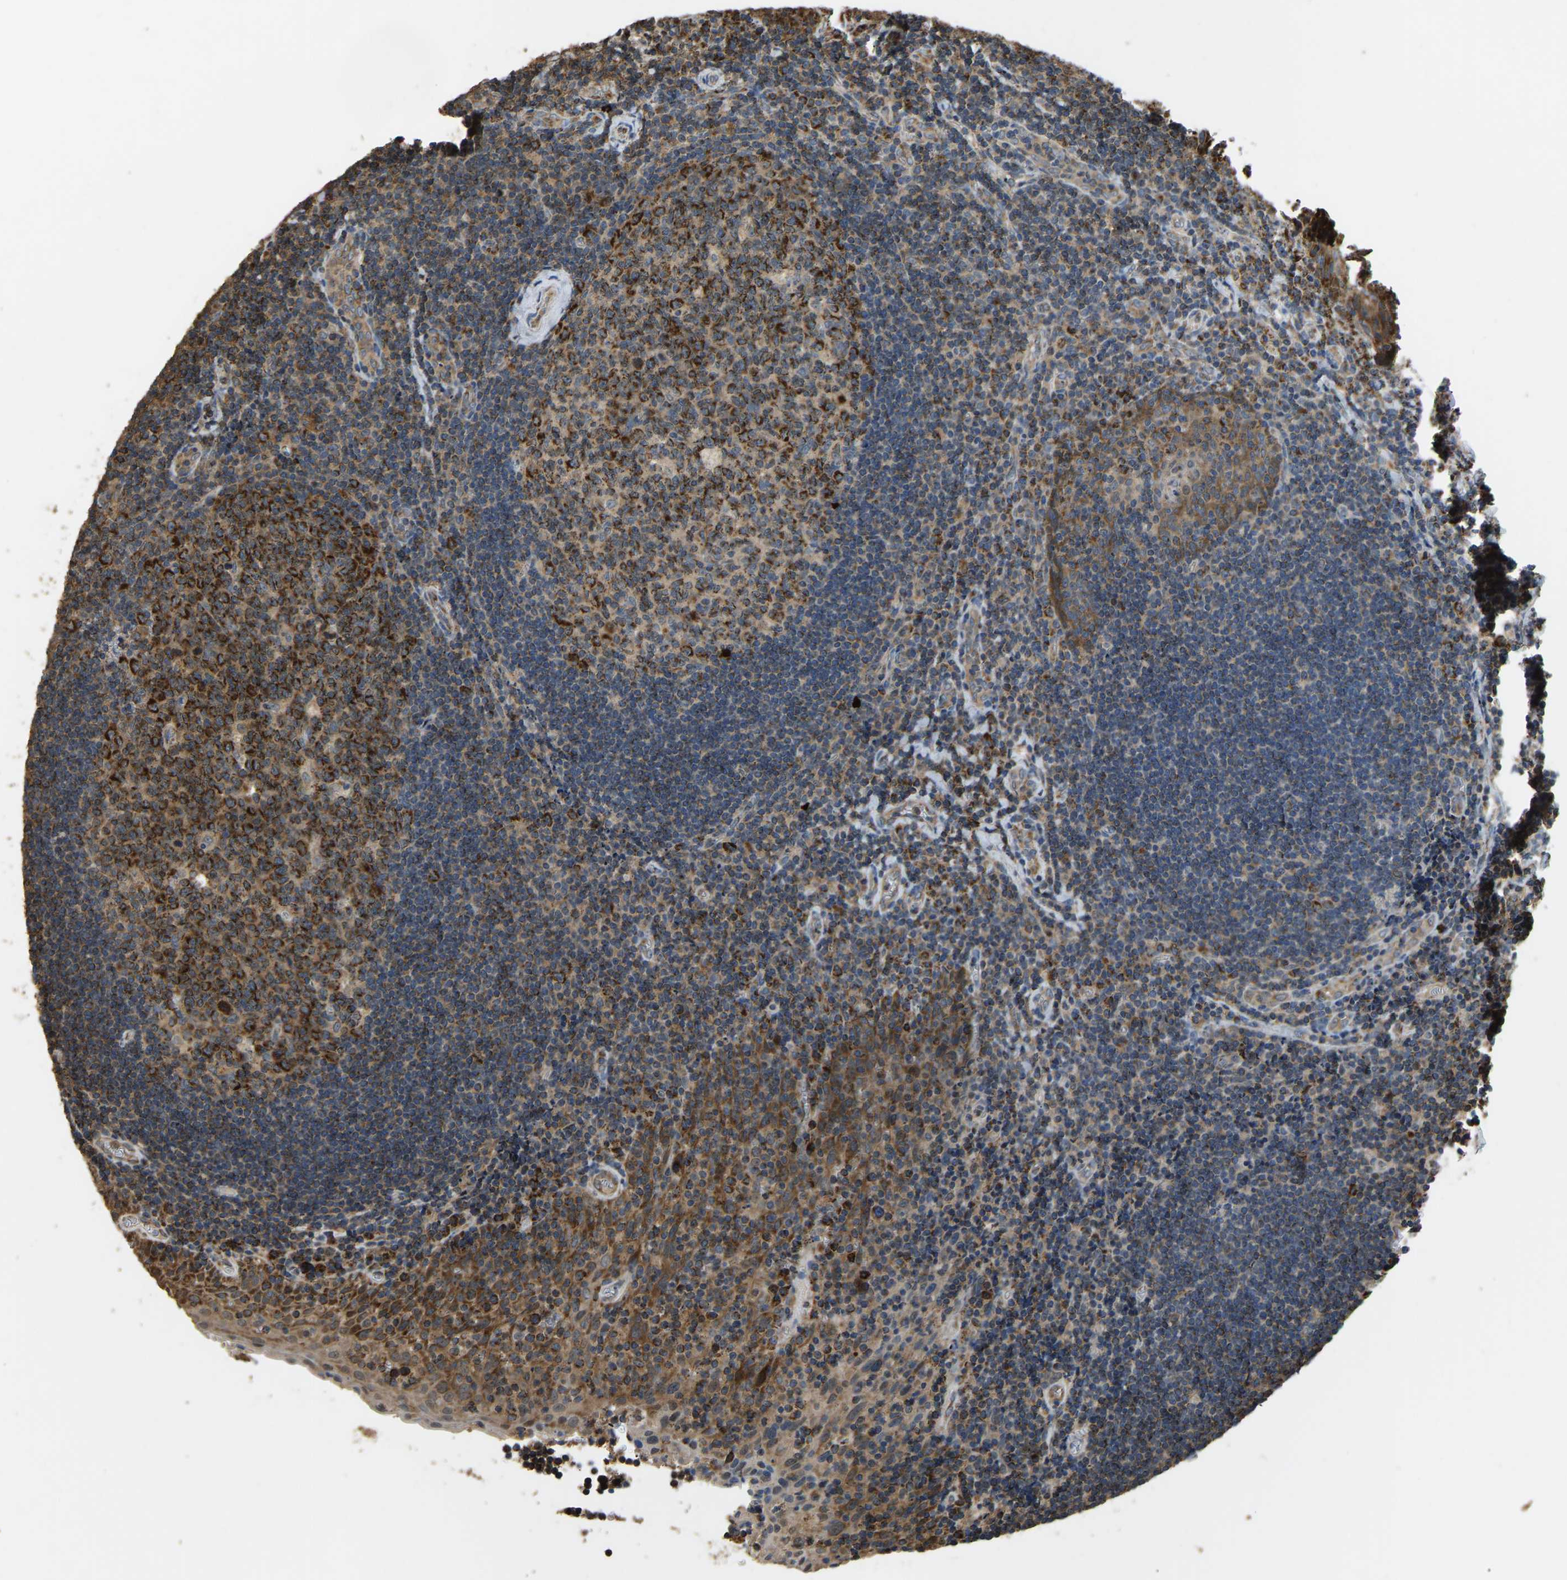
{"staining": {"intensity": "strong", "quantity": ">75%", "location": "cytoplasmic/membranous"}, "tissue": "tonsil", "cell_type": "Germinal center cells", "image_type": "normal", "snomed": [{"axis": "morphology", "description": "Normal tissue, NOS"}, {"axis": "morphology", "description": "Inflammation, NOS"}, {"axis": "topography", "description": "Tonsil"}], "caption": "IHC image of normal tonsil: human tonsil stained using immunohistochemistry (IHC) exhibits high levels of strong protein expression localized specifically in the cytoplasmic/membranous of germinal center cells, appearing as a cytoplasmic/membranous brown color.", "gene": "TUFM", "patient": {"sex": "female", "age": 31}}